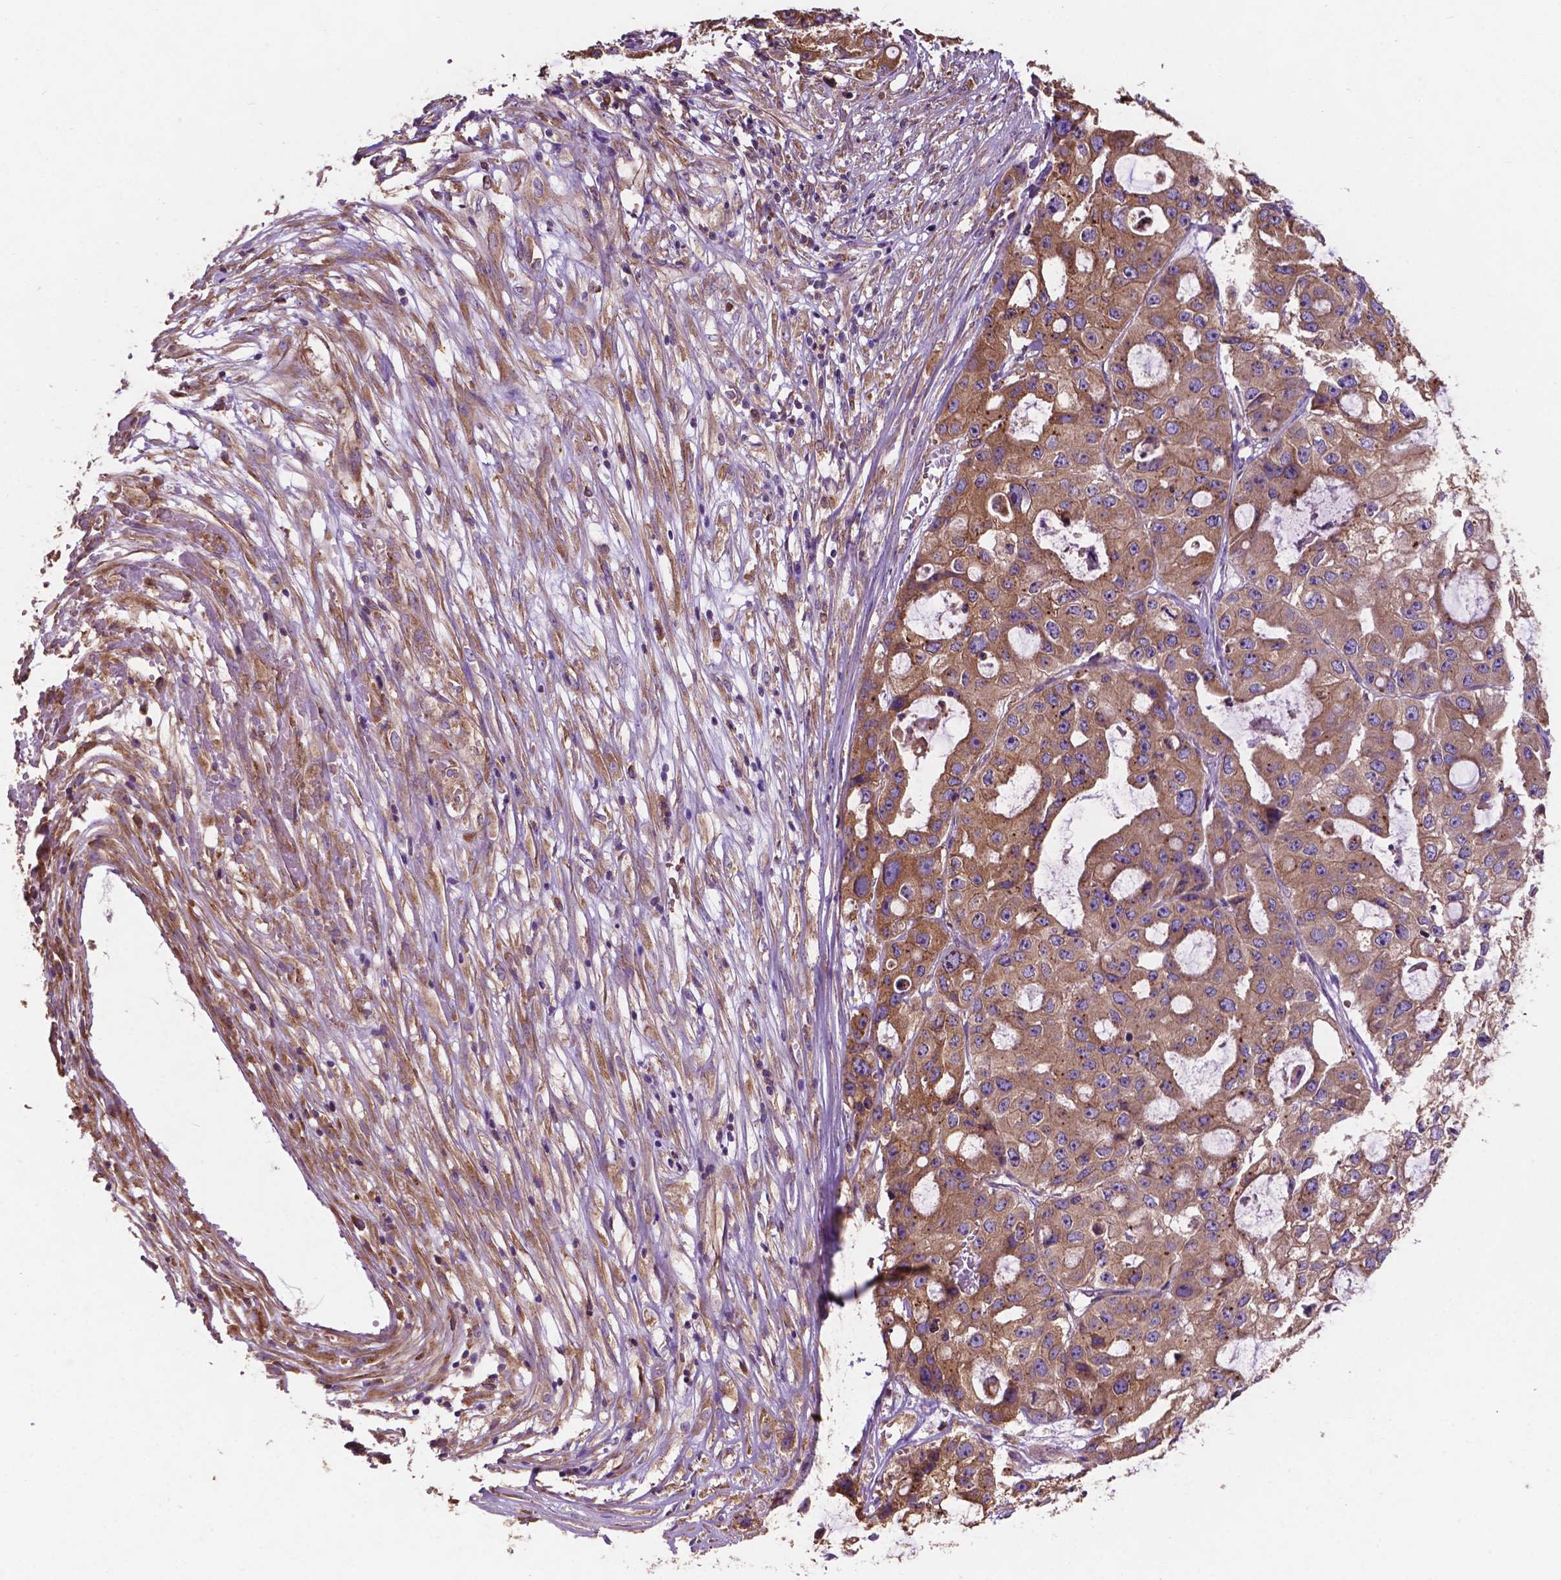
{"staining": {"intensity": "moderate", "quantity": ">75%", "location": "cytoplasmic/membranous"}, "tissue": "ovarian cancer", "cell_type": "Tumor cells", "image_type": "cancer", "snomed": [{"axis": "morphology", "description": "Cystadenocarcinoma, serous, NOS"}, {"axis": "topography", "description": "Ovary"}], "caption": "Protein staining of ovarian cancer tissue reveals moderate cytoplasmic/membranous staining in about >75% of tumor cells.", "gene": "CCDC71L", "patient": {"sex": "female", "age": 56}}